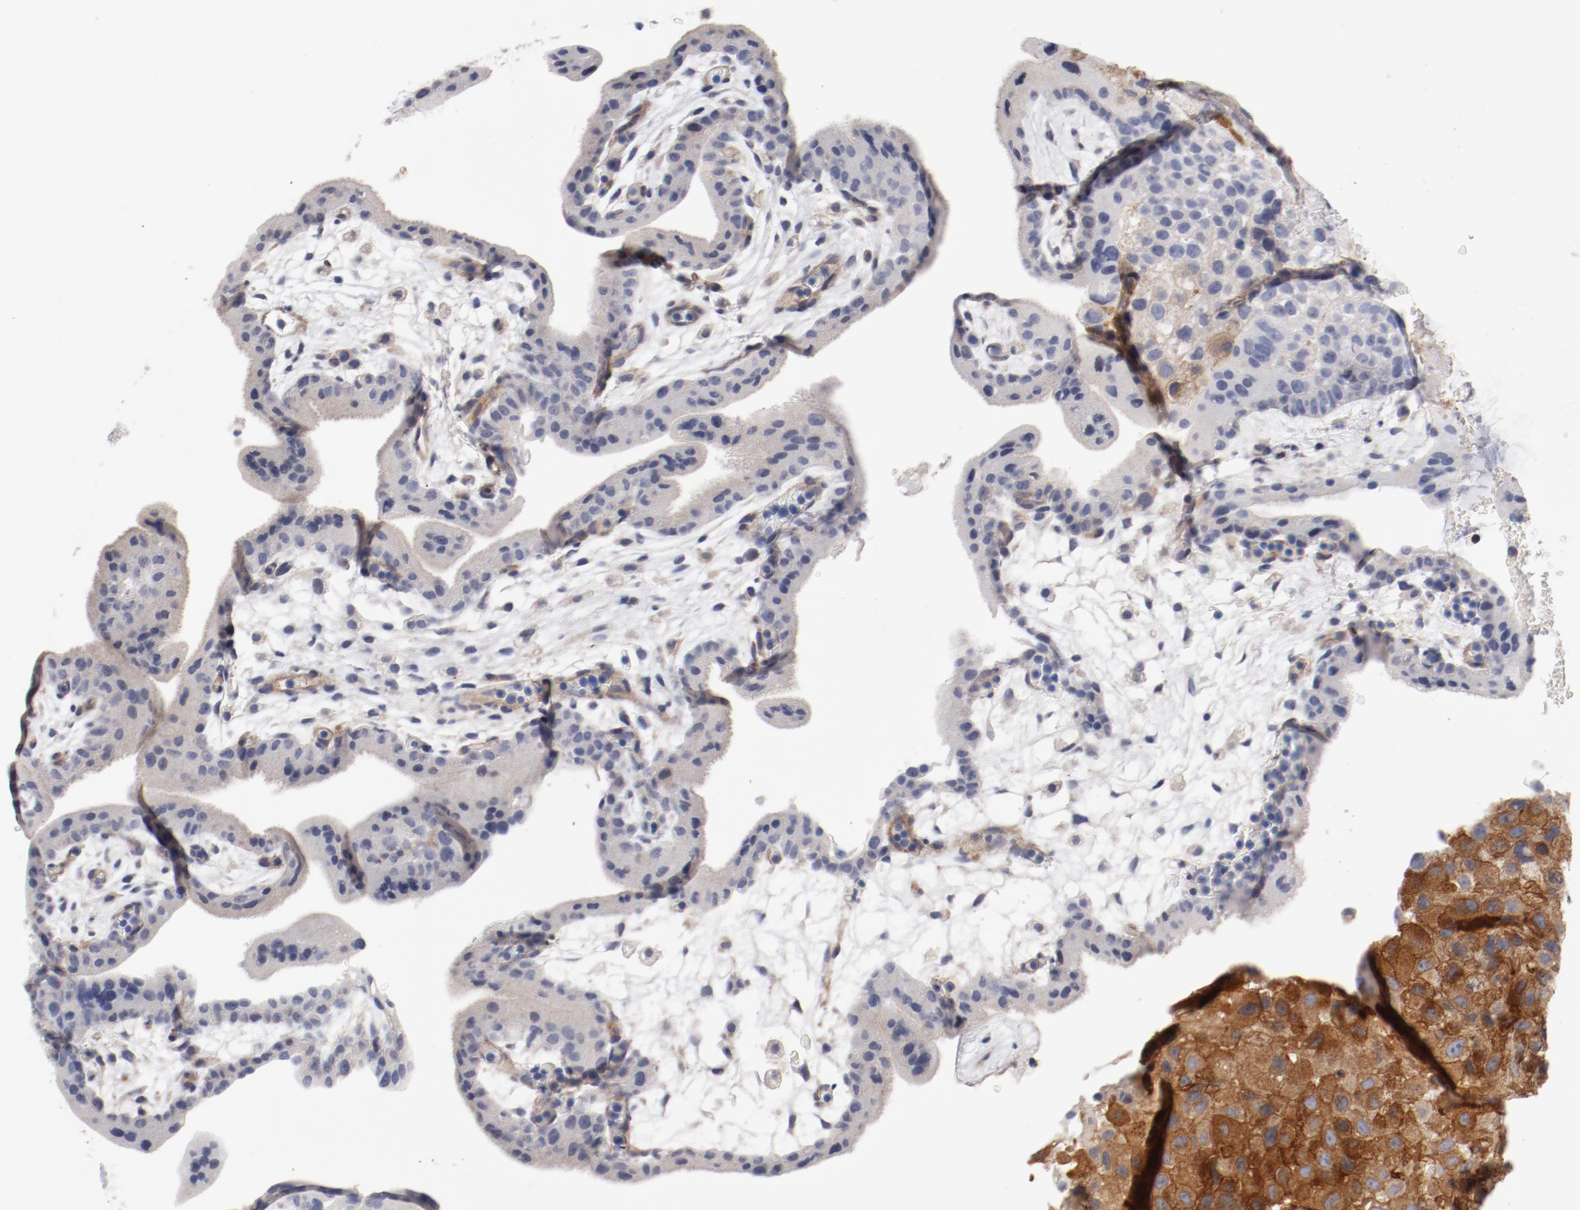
{"staining": {"intensity": "negative", "quantity": "none", "location": "none"}, "tissue": "placenta", "cell_type": "Decidual cells", "image_type": "normal", "snomed": [{"axis": "morphology", "description": "Normal tissue, NOS"}, {"axis": "topography", "description": "Placenta"}], "caption": "Decidual cells are negative for brown protein staining in normal placenta. (Stains: DAB (3,3'-diaminobenzidine) immunohistochemistry (IHC) with hematoxylin counter stain, Microscopy: brightfield microscopy at high magnification).", "gene": "CBL", "patient": {"sex": "female", "age": 35}}